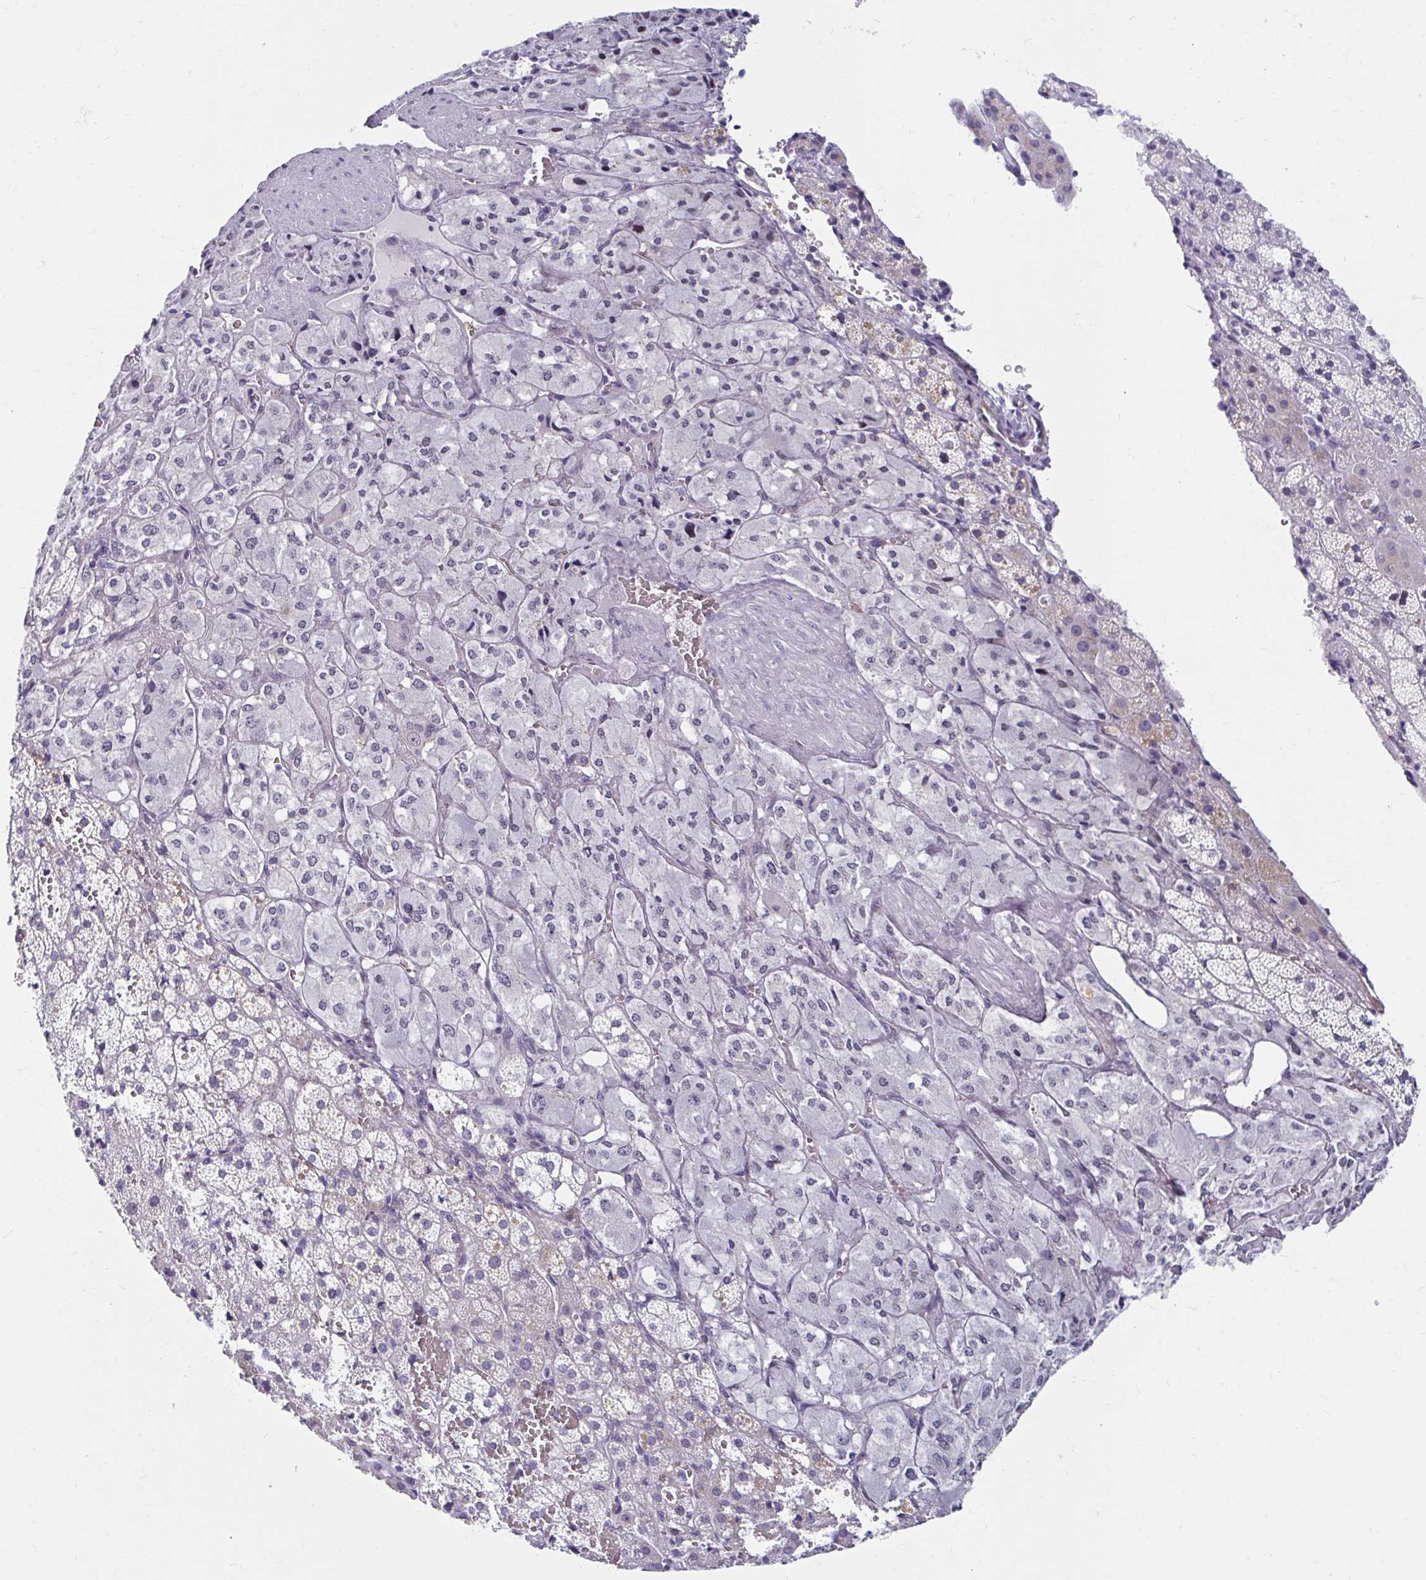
{"staining": {"intensity": "negative", "quantity": "none", "location": "none"}, "tissue": "adrenal gland", "cell_type": "Glandular cells", "image_type": "normal", "snomed": [{"axis": "morphology", "description": "Normal tissue, NOS"}, {"axis": "topography", "description": "Adrenal gland"}], "caption": "A high-resolution photomicrograph shows immunohistochemistry (IHC) staining of unremarkable adrenal gland, which displays no significant staining in glandular cells. (DAB (3,3'-diaminobenzidine) IHC, high magnification).", "gene": "ANKRD62", "patient": {"sex": "male", "age": 53}}